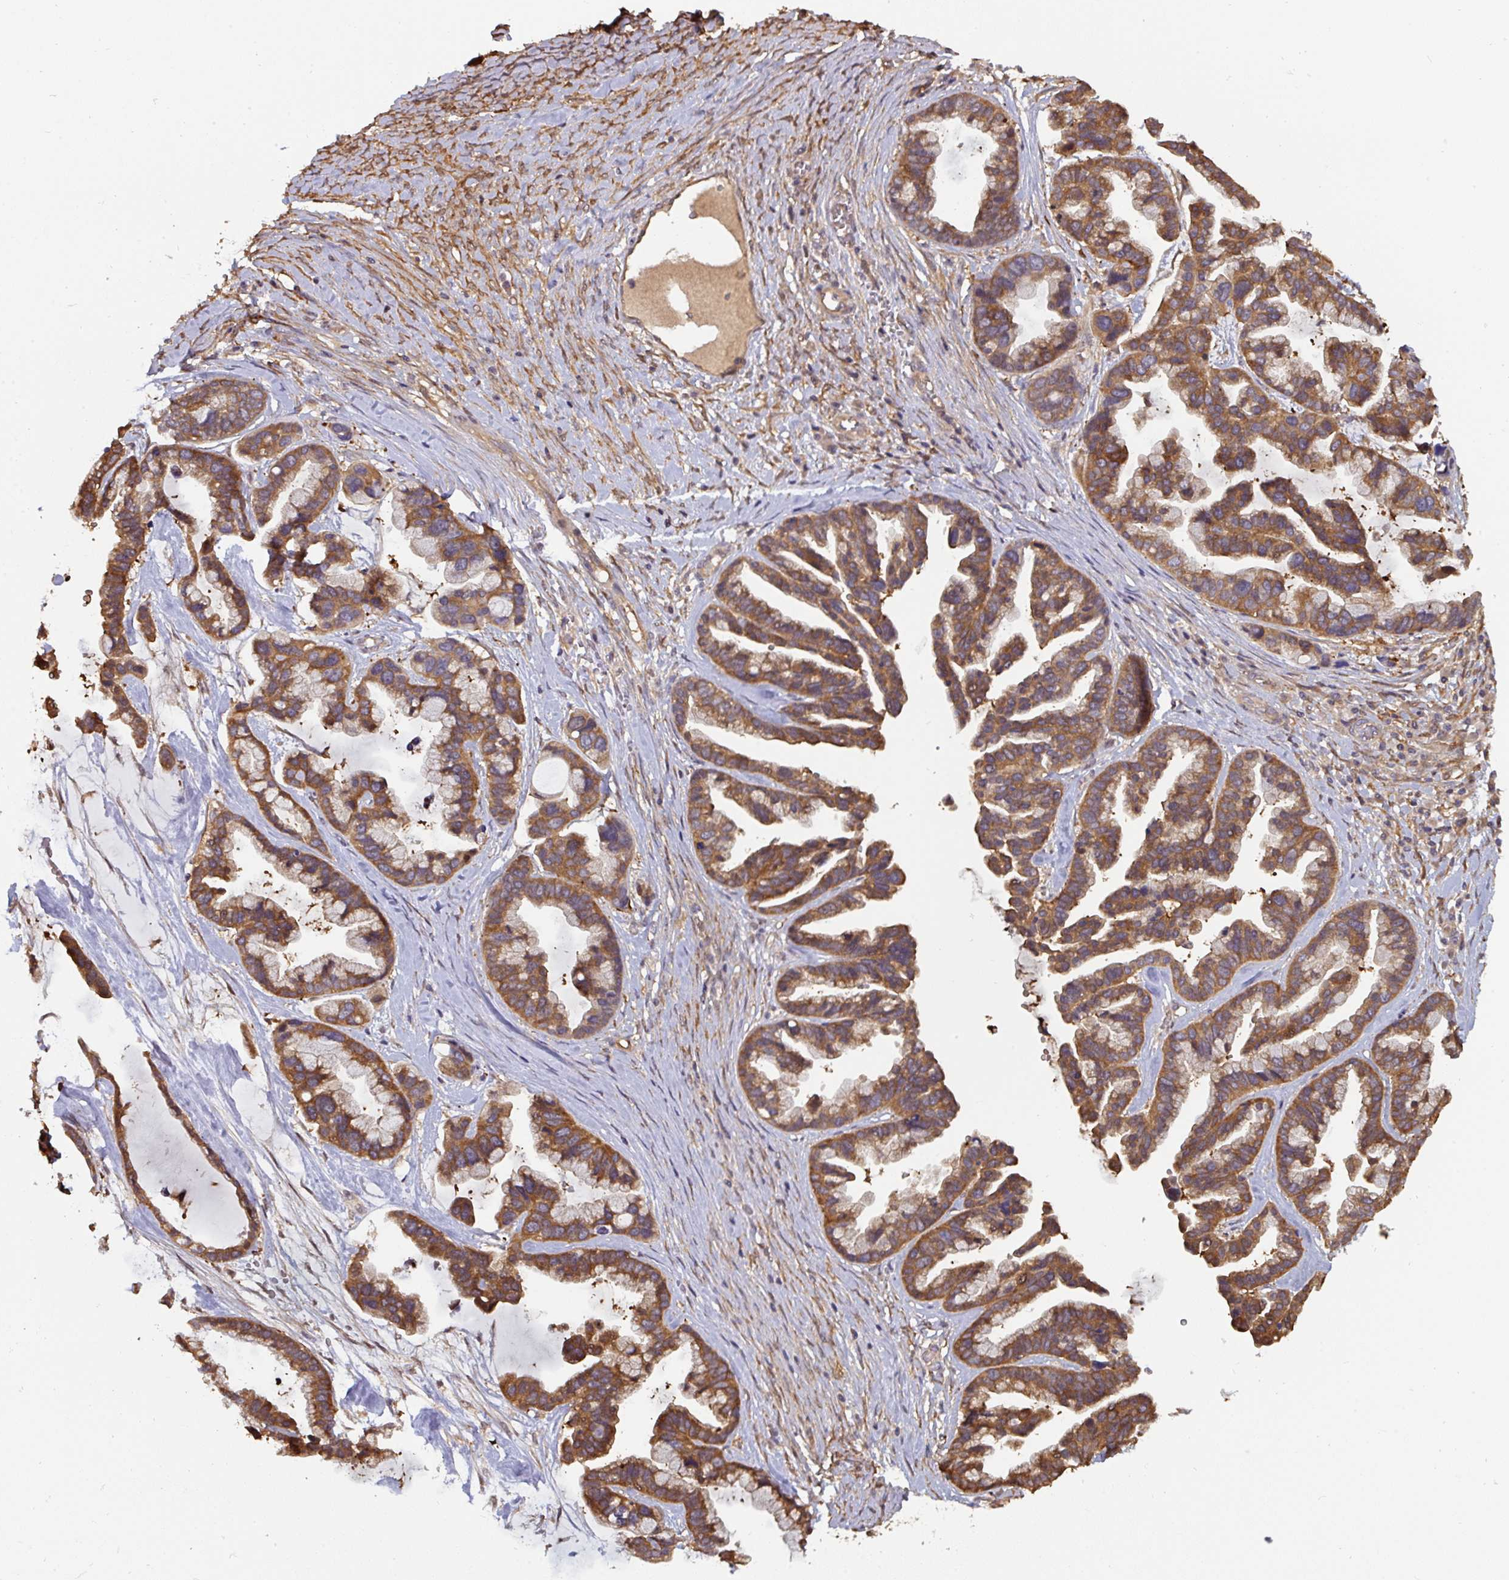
{"staining": {"intensity": "moderate", "quantity": ">75%", "location": "cytoplasmic/membranous"}, "tissue": "ovarian cancer", "cell_type": "Tumor cells", "image_type": "cancer", "snomed": [{"axis": "morphology", "description": "Cystadenocarcinoma, serous, NOS"}, {"axis": "topography", "description": "Ovary"}], "caption": "DAB immunohistochemical staining of ovarian serous cystadenocarcinoma demonstrates moderate cytoplasmic/membranous protein positivity in about >75% of tumor cells.", "gene": "ST13", "patient": {"sex": "female", "age": 56}}